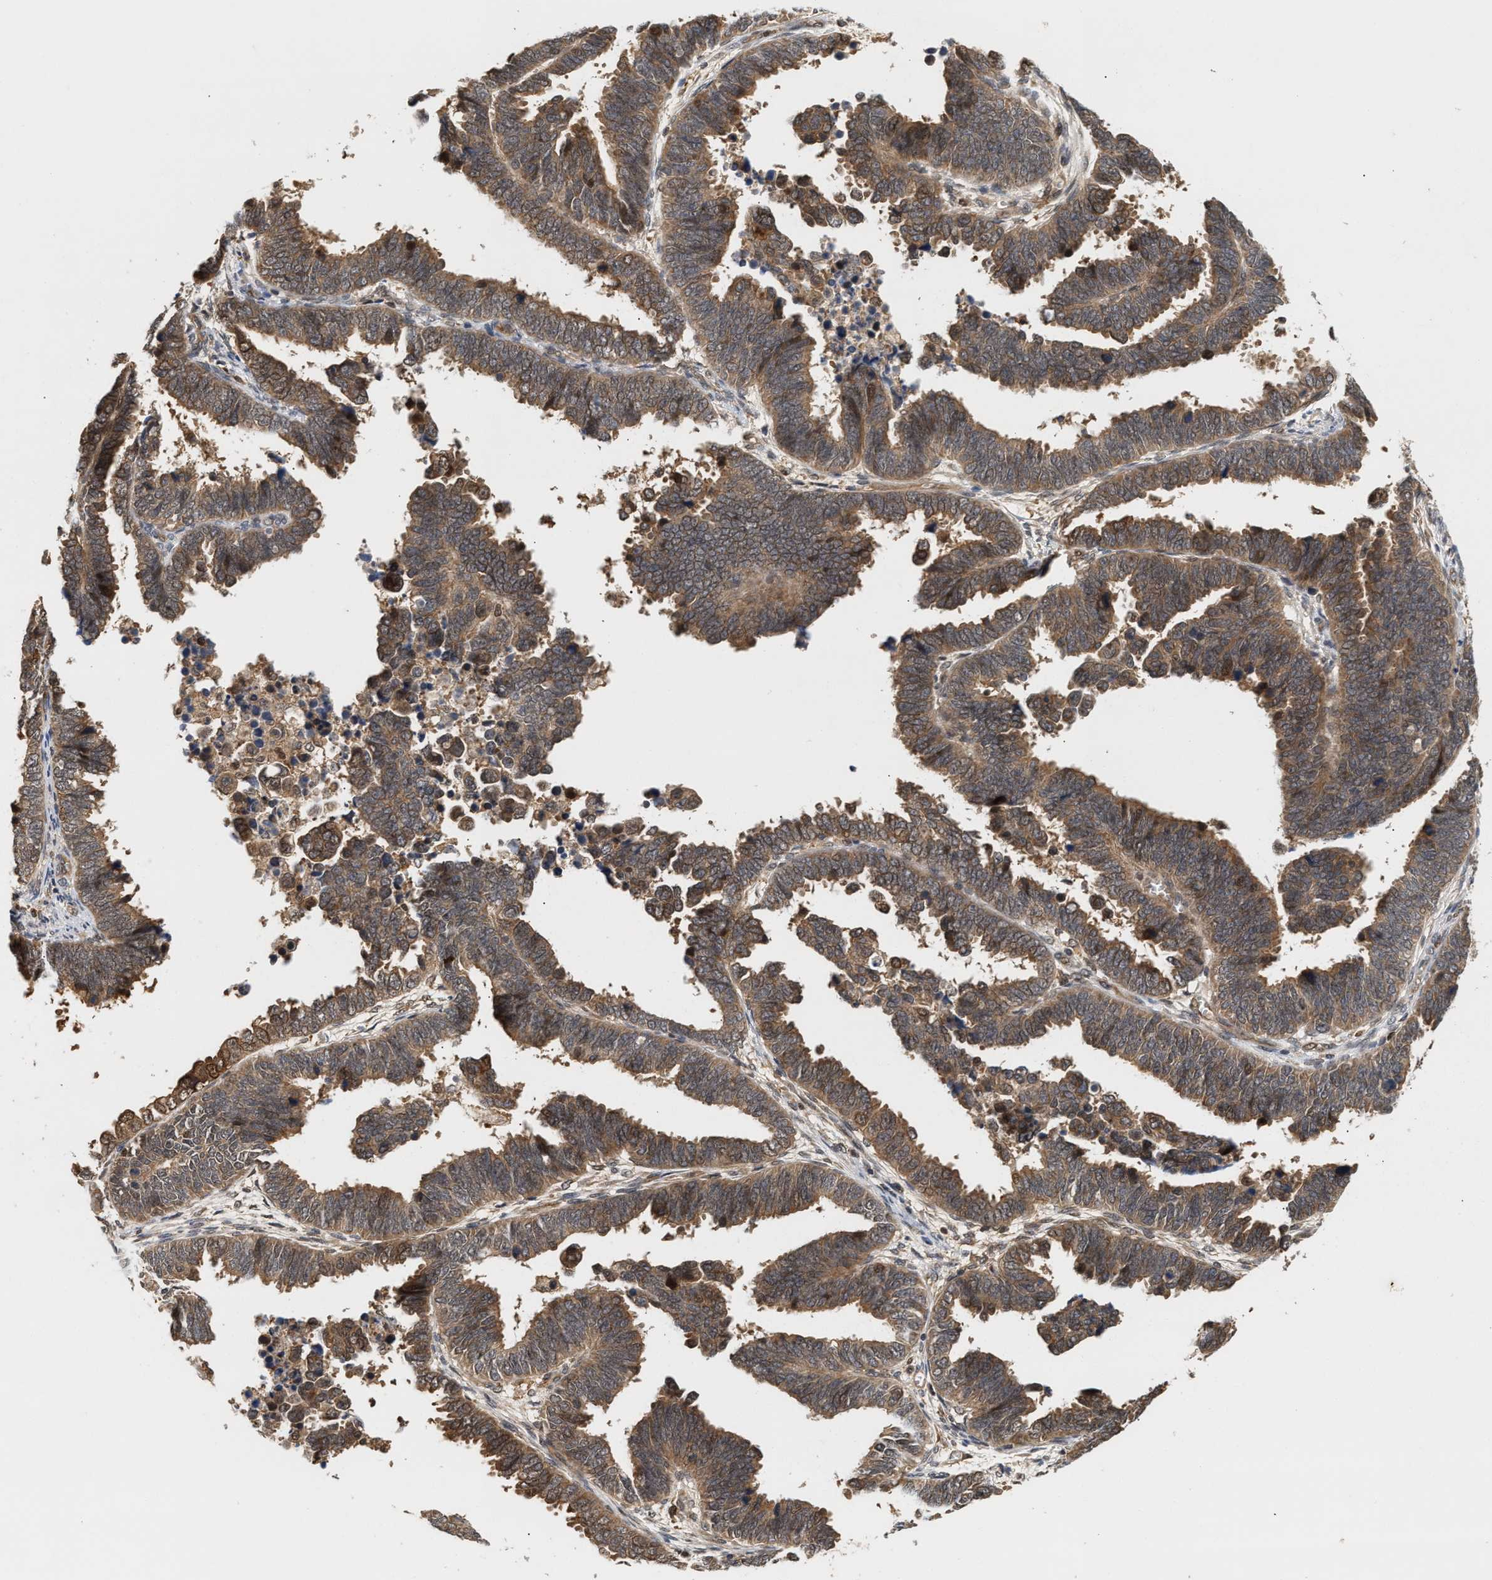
{"staining": {"intensity": "moderate", "quantity": ">75%", "location": "cytoplasmic/membranous"}, "tissue": "endometrial cancer", "cell_type": "Tumor cells", "image_type": "cancer", "snomed": [{"axis": "morphology", "description": "Adenocarcinoma, NOS"}, {"axis": "topography", "description": "Endometrium"}], "caption": "DAB (3,3'-diaminobenzidine) immunohistochemical staining of endometrial cancer (adenocarcinoma) exhibits moderate cytoplasmic/membranous protein expression in approximately >75% of tumor cells.", "gene": "ABHD5", "patient": {"sex": "female", "age": 75}}